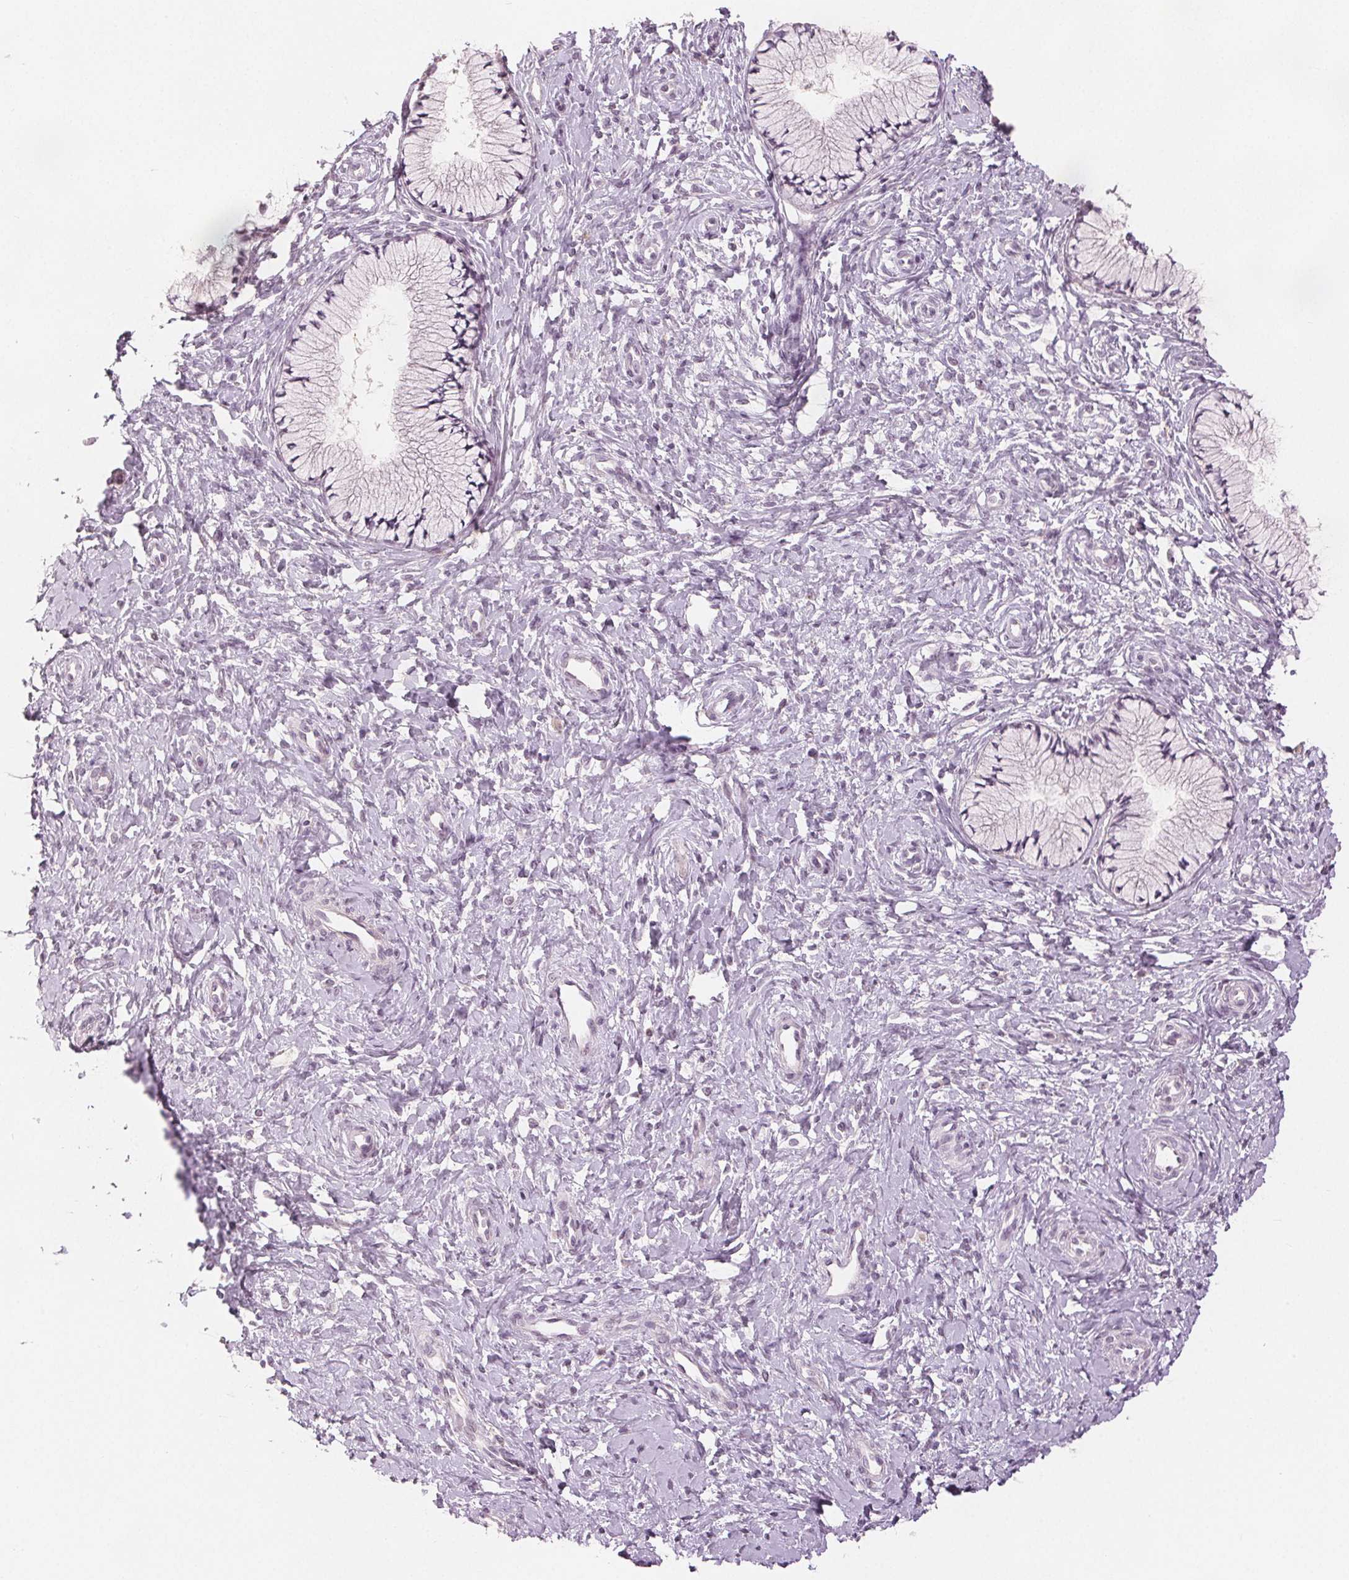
{"staining": {"intensity": "negative", "quantity": "none", "location": "none"}, "tissue": "cervix", "cell_type": "Glandular cells", "image_type": "normal", "snomed": [{"axis": "morphology", "description": "Normal tissue, NOS"}, {"axis": "topography", "description": "Cervix"}], "caption": "DAB immunohistochemical staining of benign human cervix shows no significant positivity in glandular cells. (DAB (3,3'-diaminobenzidine) immunohistochemistry (IHC) visualized using brightfield microscopy, high magnification).", "gene": "SLC27A5", "patient": {"sex": "female", "age": 37}}